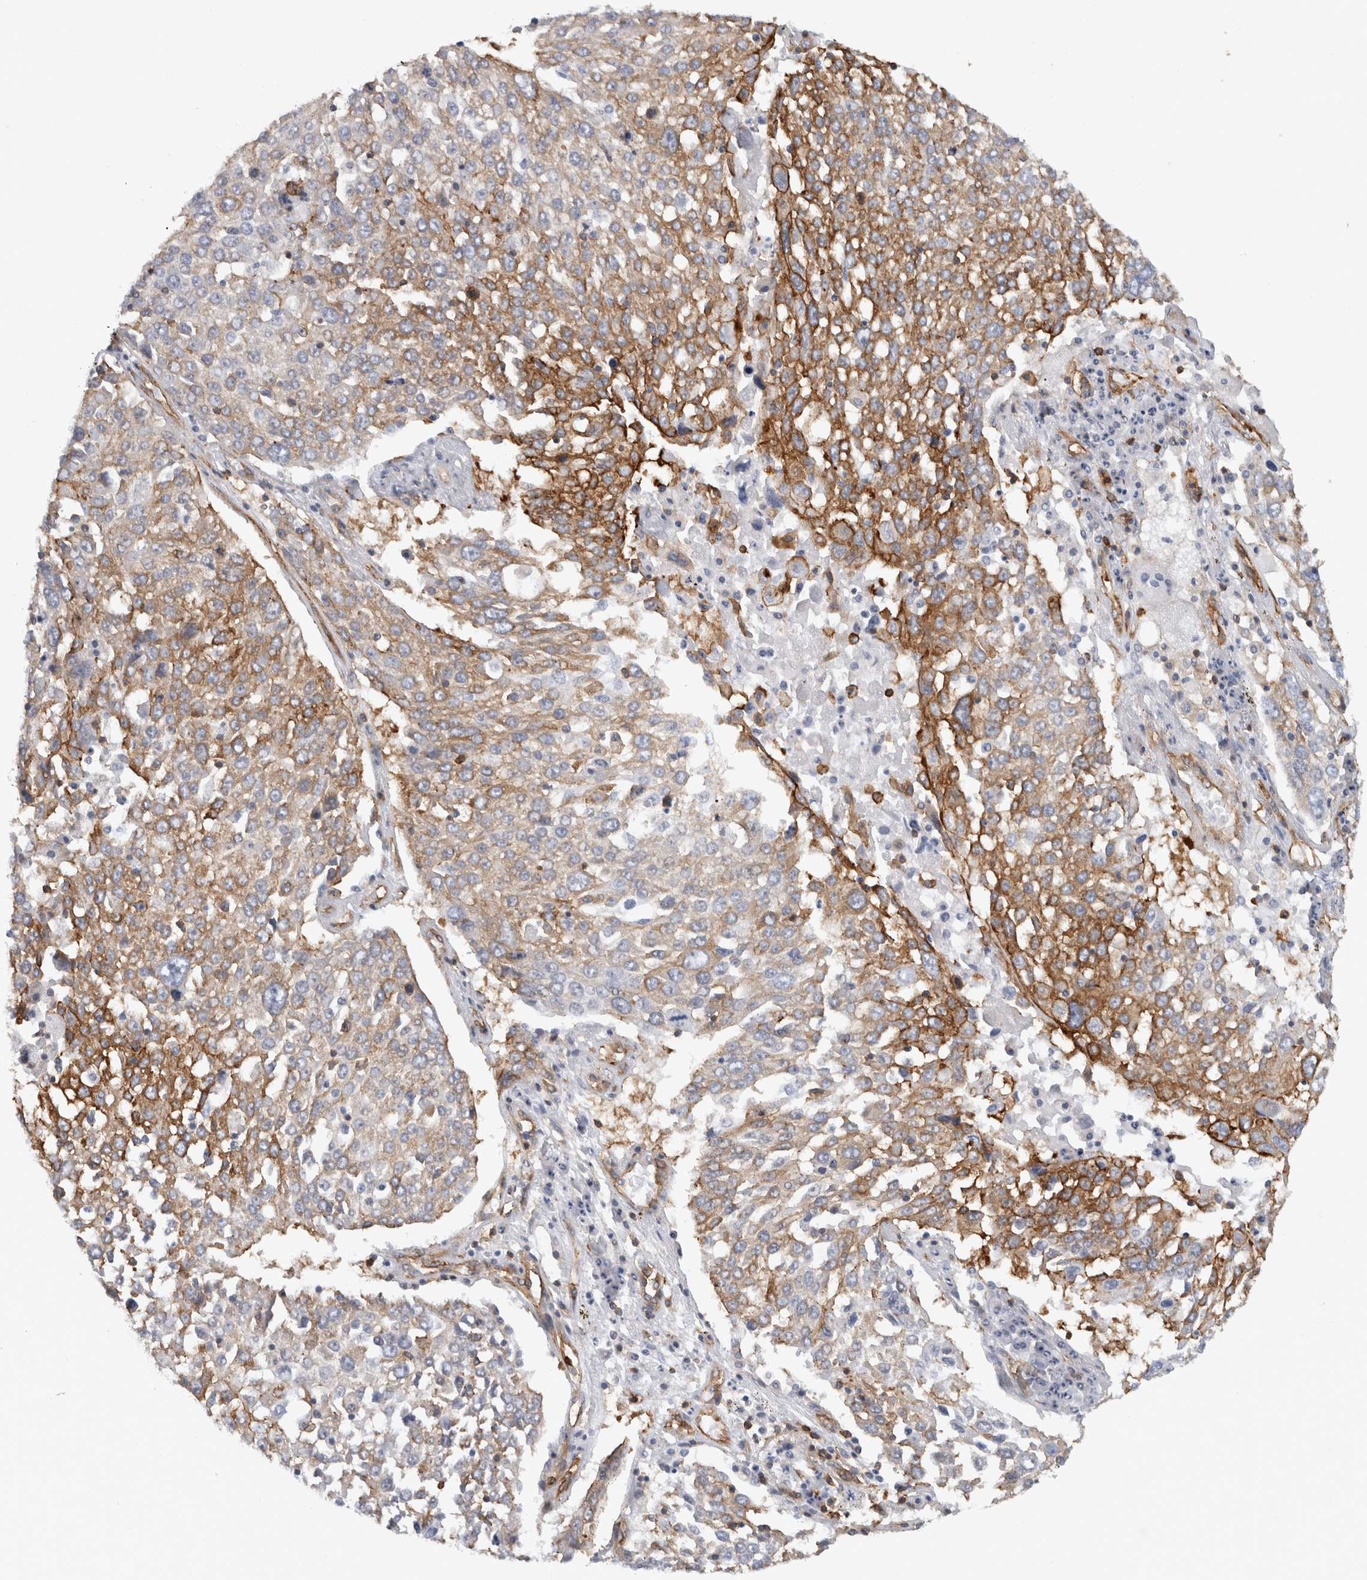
{"staining": {"intensity": "moderate", "quantity": "25%-75%", "location": "cytoplasmic/membranous"}, "tissue": "lung cancer", "cell_type": "Tumor cells", "image_type": "cancer", "snomed": [{"axis": "morphology", "description": "Squamous cell carcinoma, NOS"}, {"axis": "topography", "description": "Lung"}], "caption": "DAB immunohistochemical staining of lung cancer reveals moderate cytoplasmic/membranous protein expression in approximately 25%-75% of tumor cells. The staining was performed using DAB (3,3'-diaminobenzidine), with brown indicating positive protein expression. Nuclei are stained blue with hematoxylin.", "gene": "AHNAK", "patient": {"sex": "male", "age": 65}}